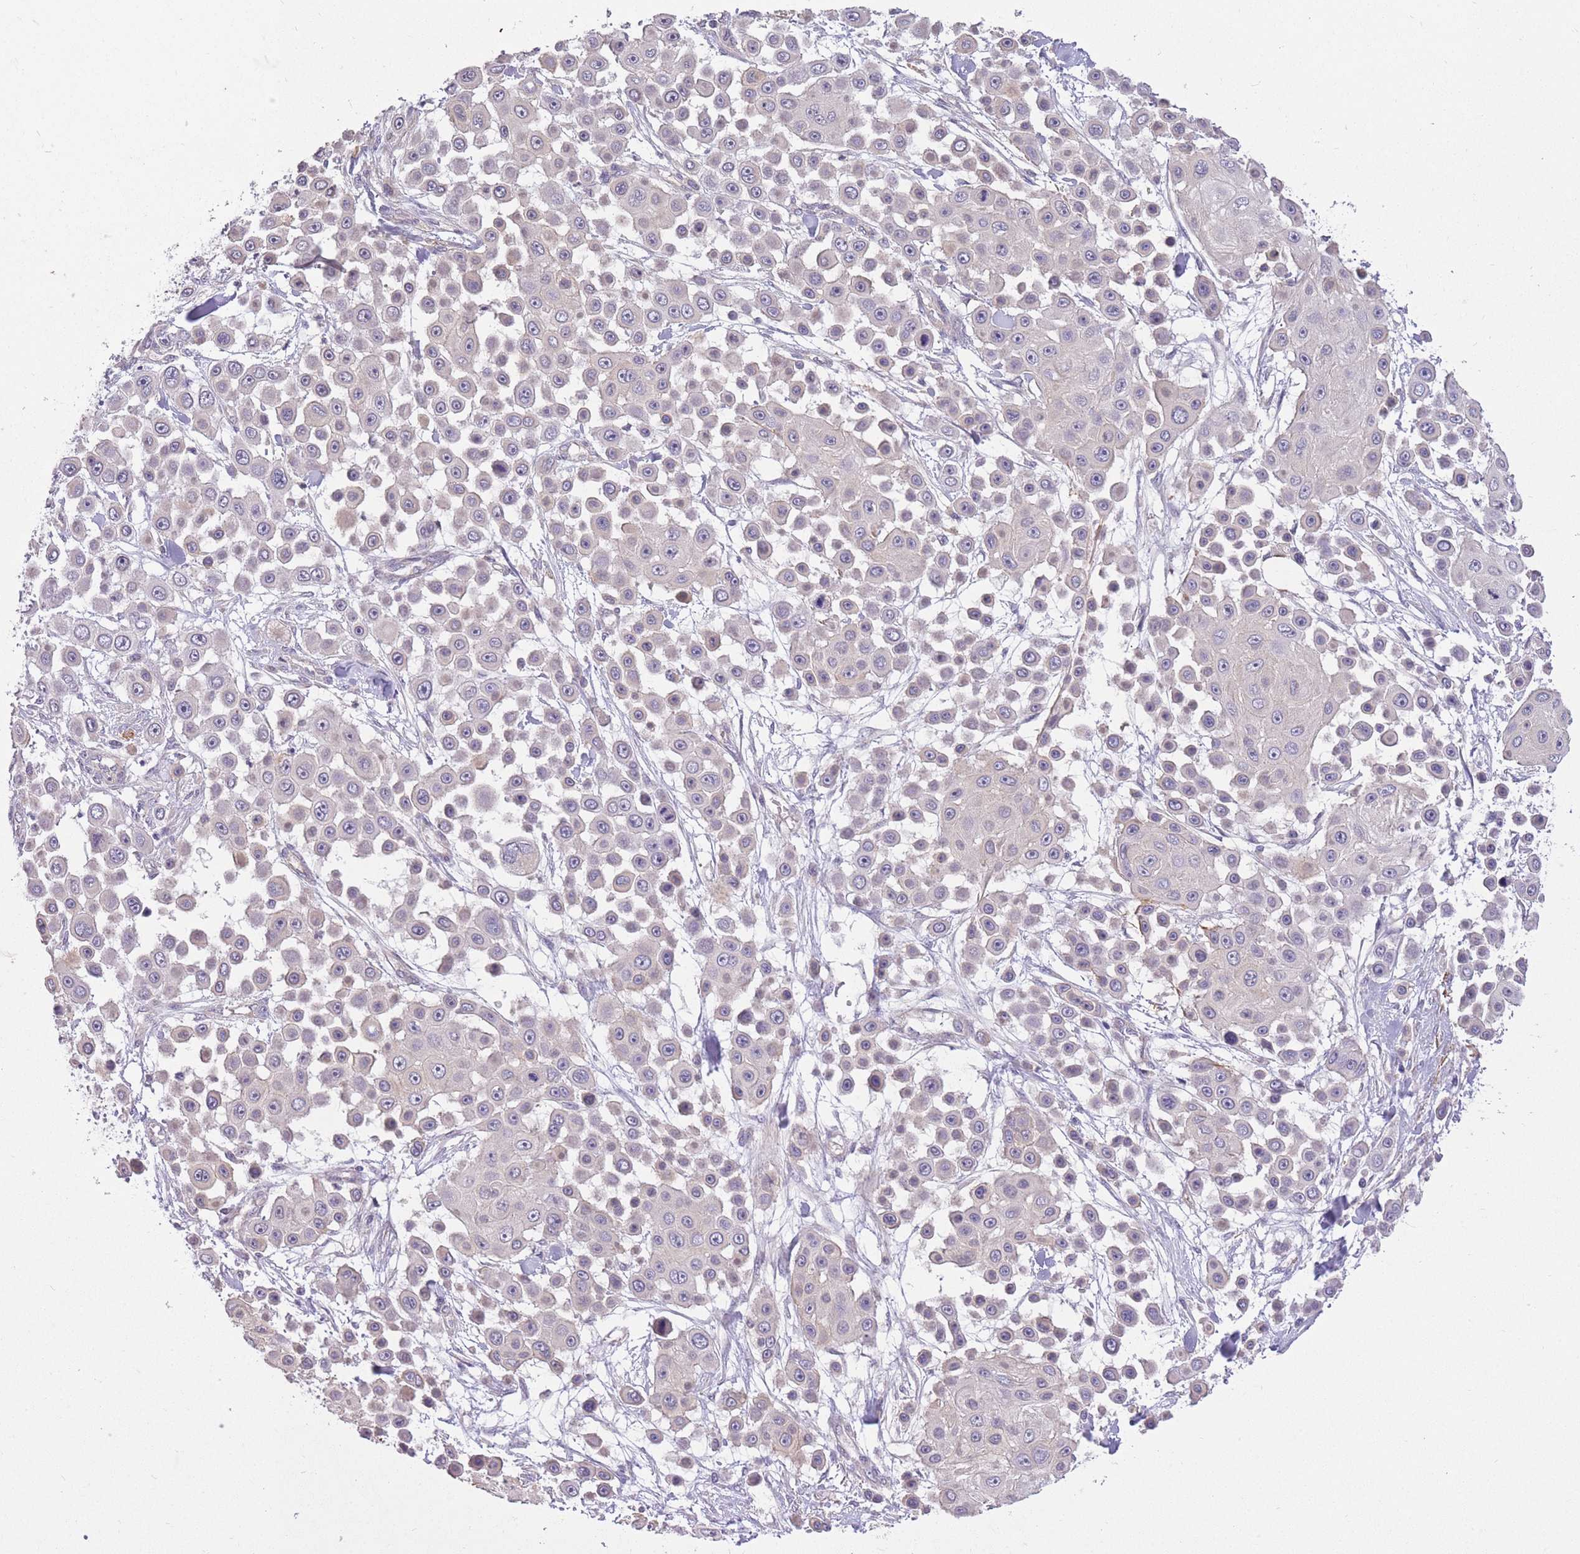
{"staining": {"intensity": "negative", "quantity": "none", "location": "none"}, "tissue": "skin cancer", "cell_type": "Tumor cells", "image_type": "cancer", "snomed": [{"axis": "morphology", "description": "Squamous cell carcinoma, NOS"}, {"axis": "topography", "description": "Skin"}], "caption": "Tumor cells show no significant expression in skin squamous cell carcinoma.", "gene": "REV1", "patient": {"sex": "male", "age": 67}}